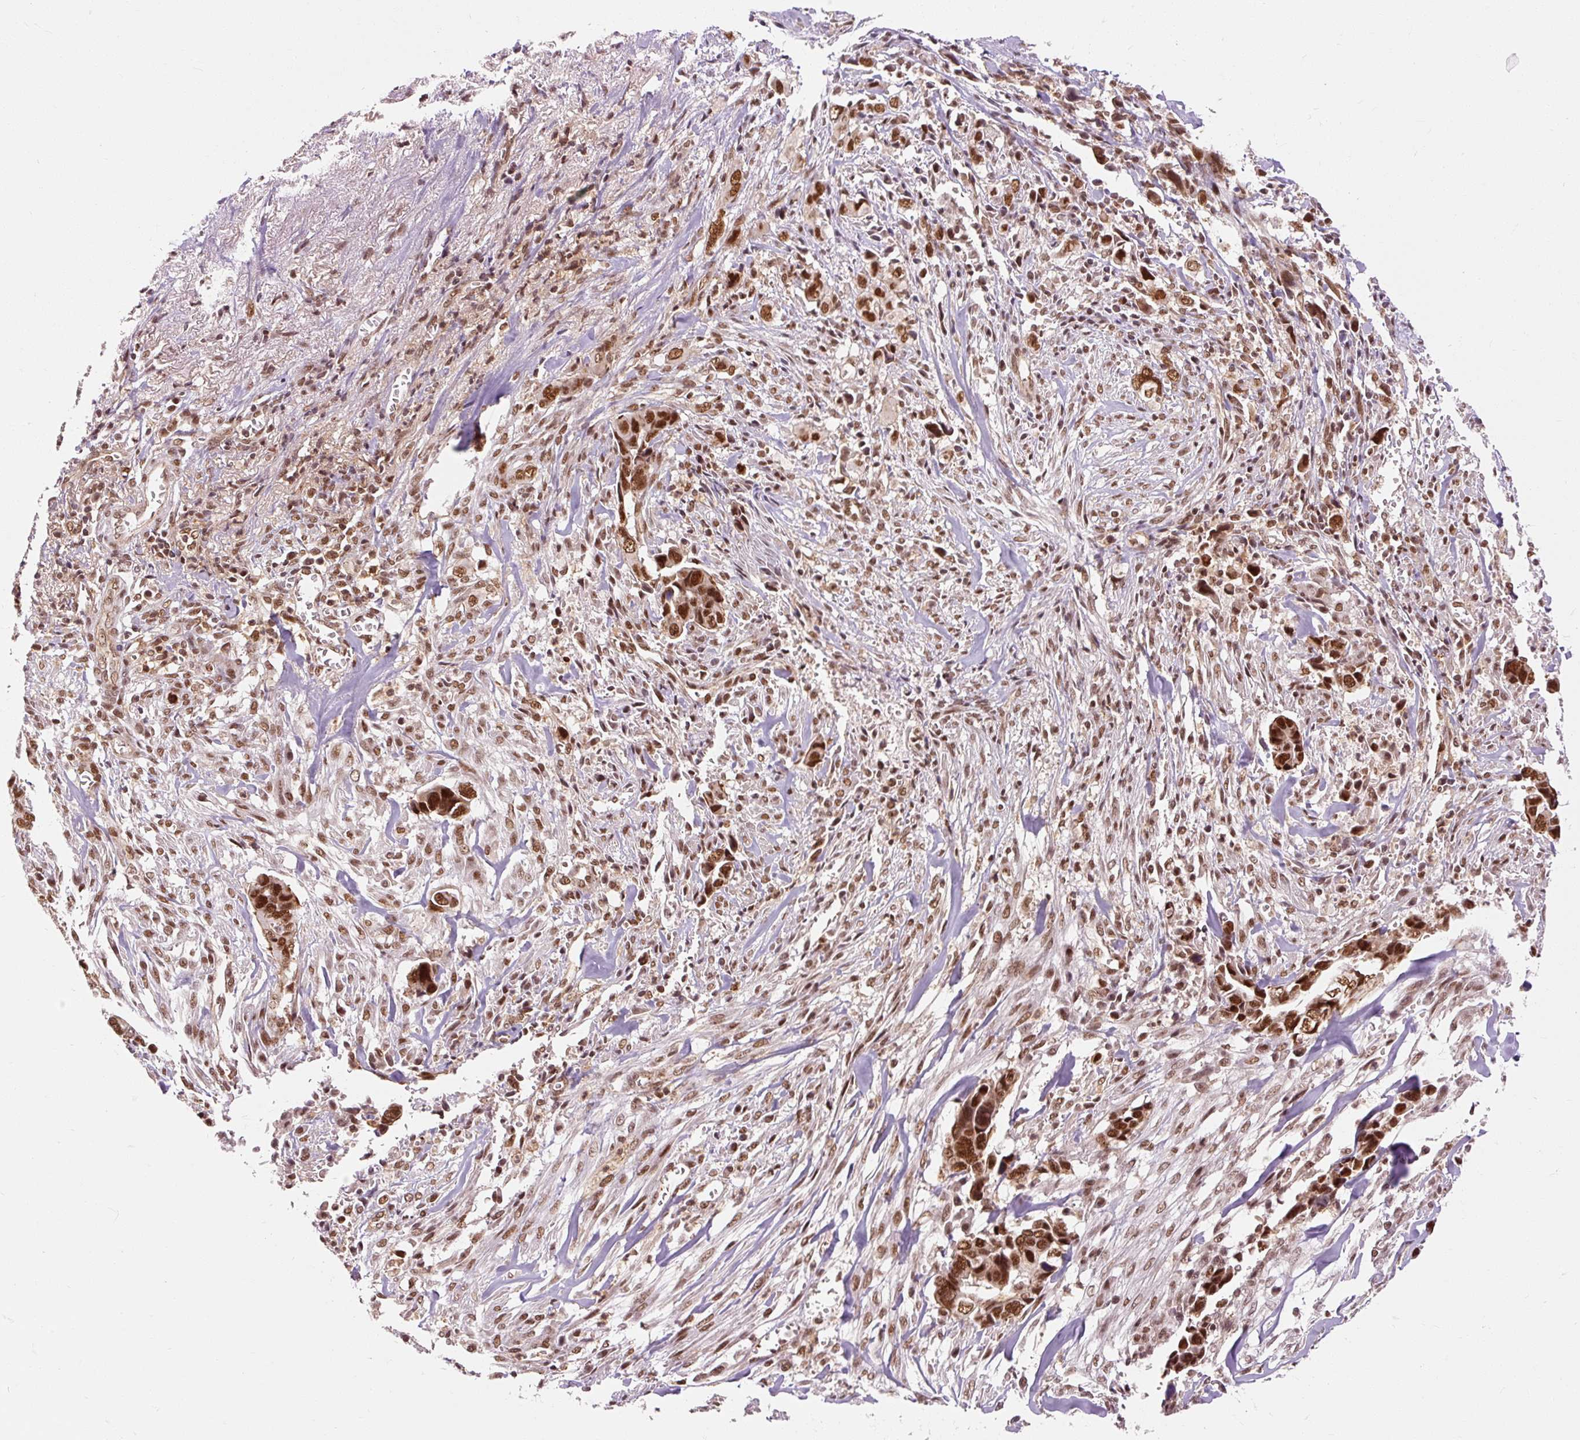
{"staining": {"intensity": "strong", "quantity": ">75%", "location": "nuclear"}, "tissue": "liver cancer", "cell_type": "Tumor cells", "image_type": "cancer", "snomed": [{"axis": "morphology", "description": "Cholangiocarcinoma"}, {"axis": "topography", "description": "Liver"}], "caption": "A brown stain labels strong nuclear positivity of a protein in human liver cholangiocarcinoma tumor cells.", "gene": "CSTF1", "patient": {"sex": "female", "age": 79}}